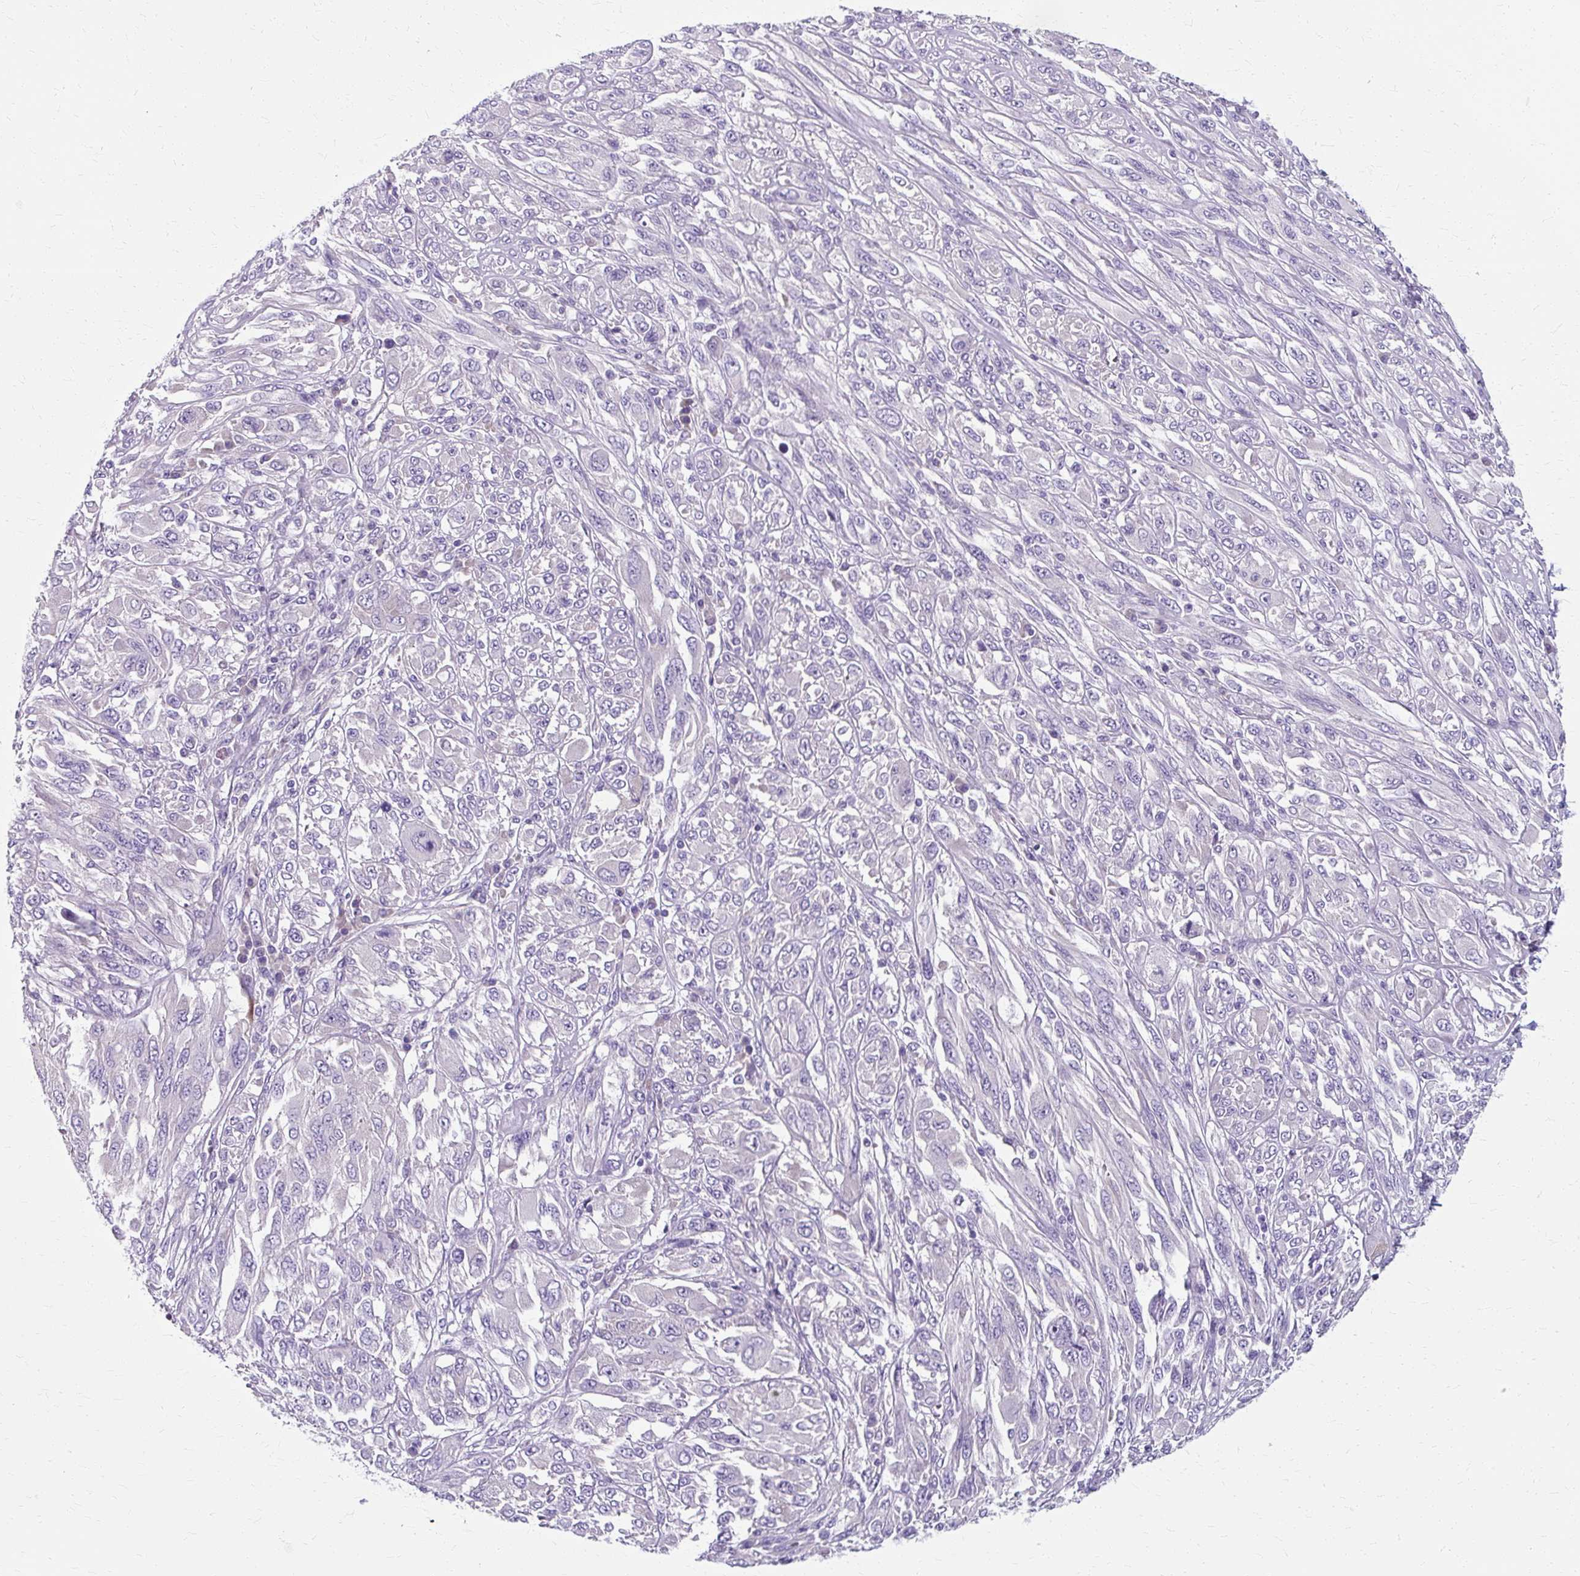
{"staining": {"intensity": "negative", "quantity": "none", "location": "none"}, "tissue": "melanoma", "cell_type": "Tumor cells", "image_type": "cancer", "snomed": [{"axis": "morphology", "description": "Malignant melanoma, NOS"}, {"axis": "topography", "description": "Skin"}], "caption": "Histopathology image shows no protein expression in tumor cells of melanoma tissue.", "gene": "ZNF555", "patient": {"sex": "female", "age": 91}}